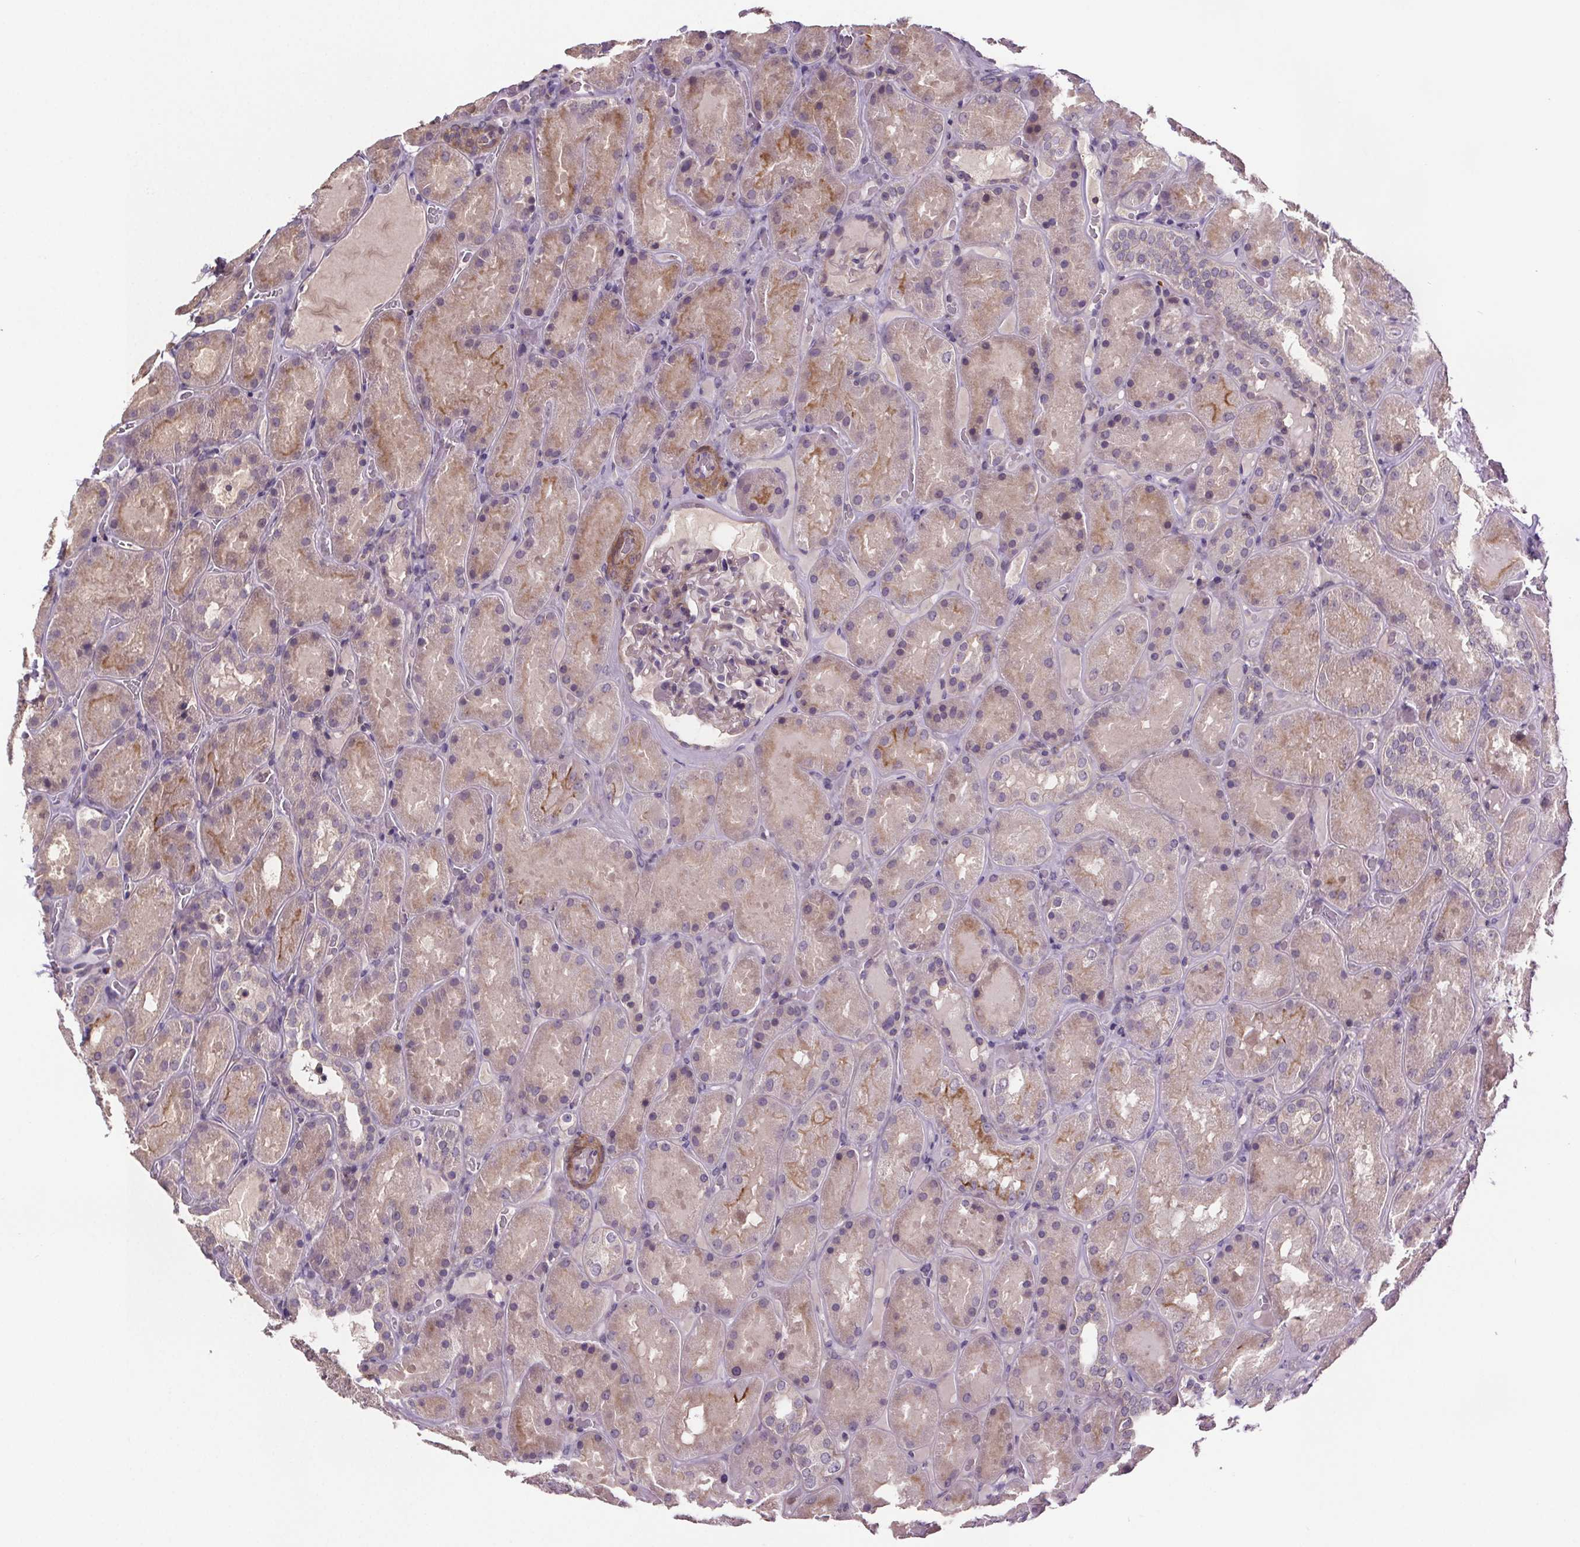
{"staining": {"intensity": "weak", "quantity": "25%-75%", "location": "cytoplasmic/membranous"}, "tissue": "kidney", "cell_type": "Cells in glomeruli", "image_type": "normal", "snomed": [{"axis": "morphology", "description": "Normal tissue, NOS"}, {"axis": "topography", "description": "Kidney"}], "caption": "A micrograph showing weak cytoplasmic/membranous staining in about 25%-75% of cells in glomeruli in unremarkable kidney, as visualized by brown immunohistochemical staining.", "gene": "CLN3", "patient": {"sex": "male", "age": 73}}